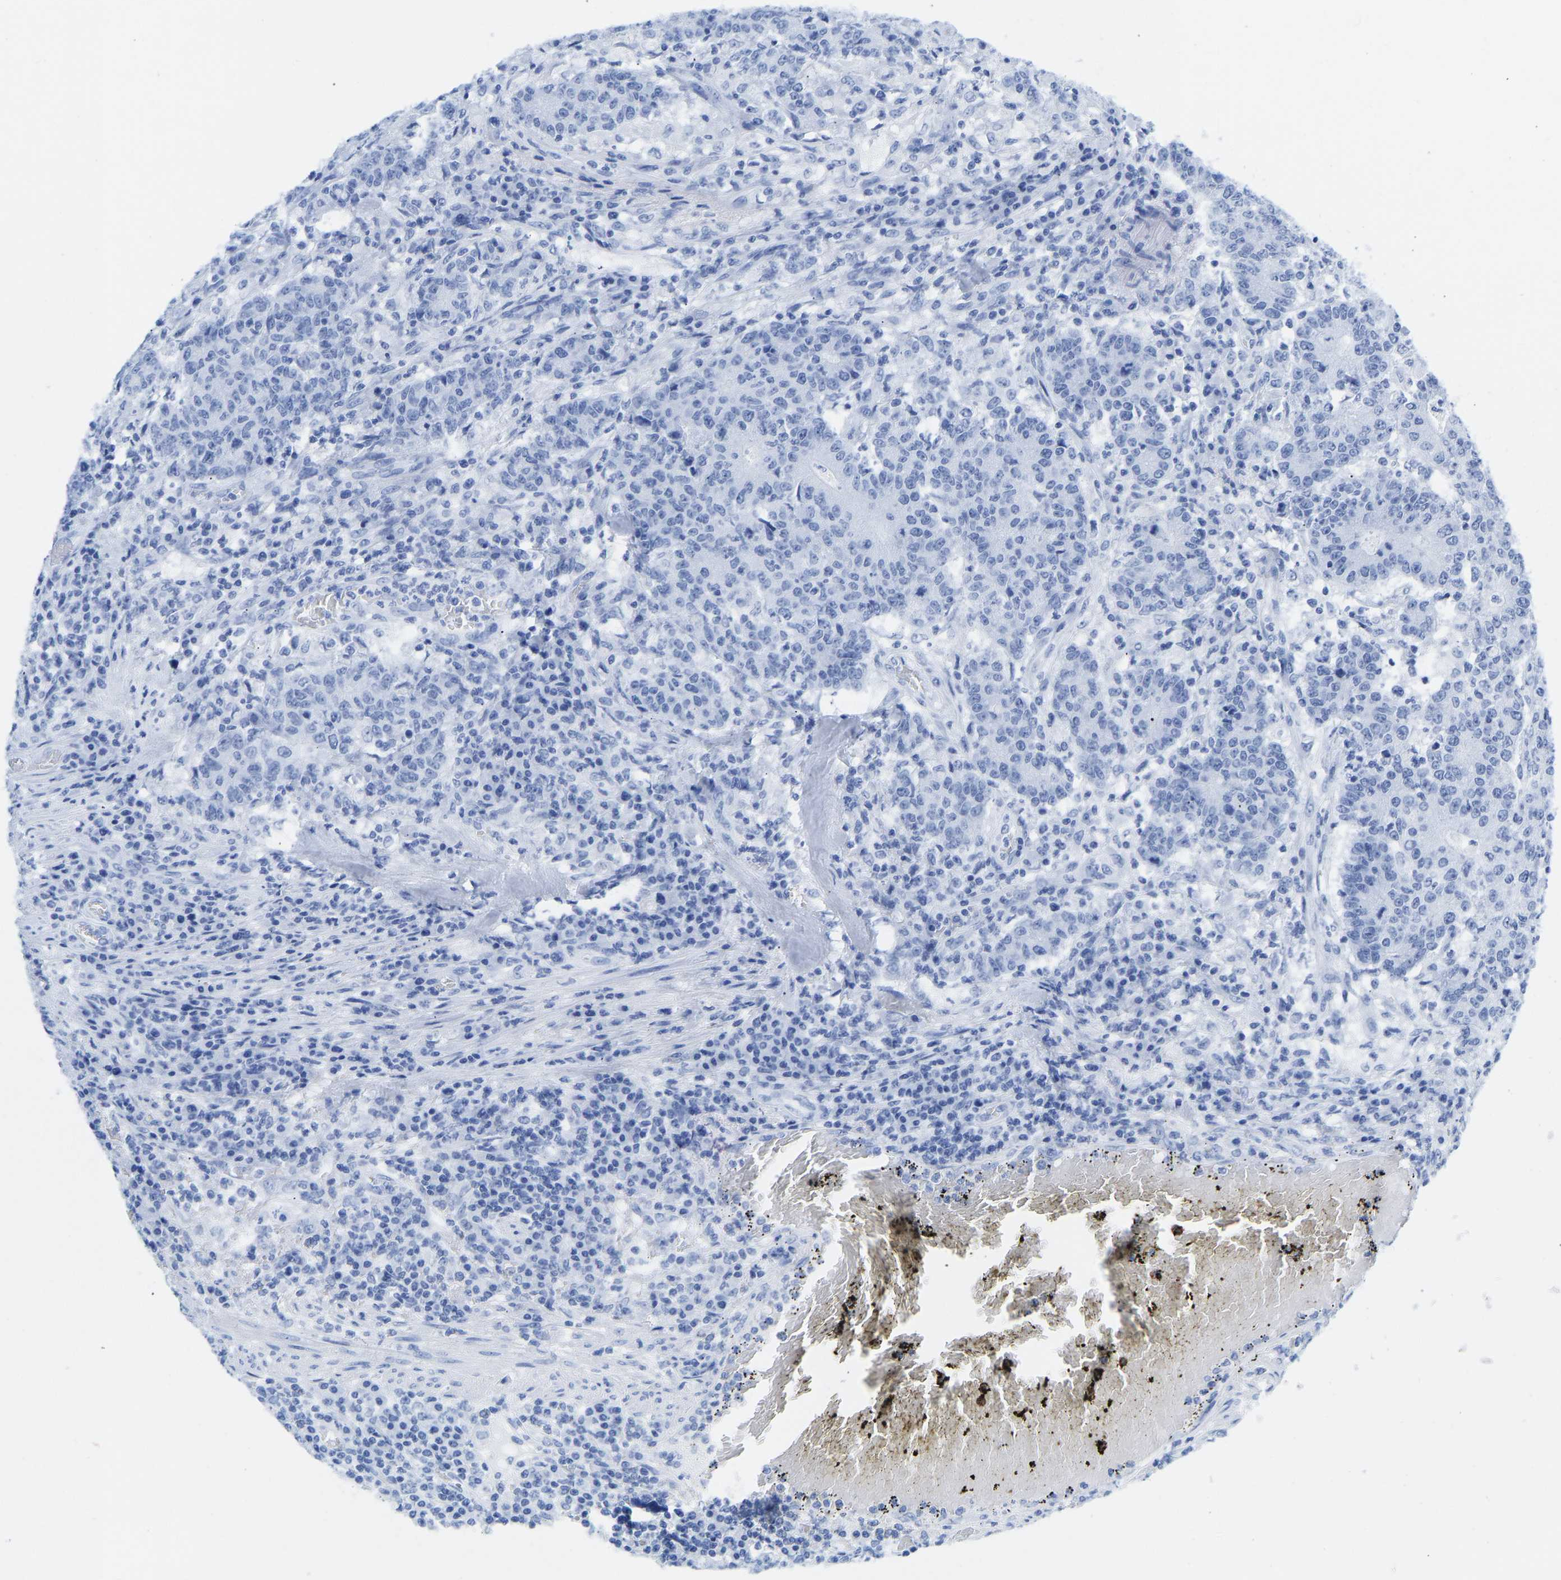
{"staining": {"intensity": "negative", "quantity": "none", "location": "none"}, "tissue": "colorectal cancer", "cell_type": "Tumor cells", "image_type": "cancer", "snomed": [{"axis": "morphology", "description": "Normal tissue, NOS"}, {"axis": "morphology", "description": "Adenocarcinoma, NOS"}, {"axis": "topography", "description": "Colon"}], "caption": "IHC image of colorectal cancer (adenocarcinoma) stained for a protein (brown), which displays no staining in tumor cells.", "gene": "ELMO2", "patient": {"sex": "female", "age": 75}}